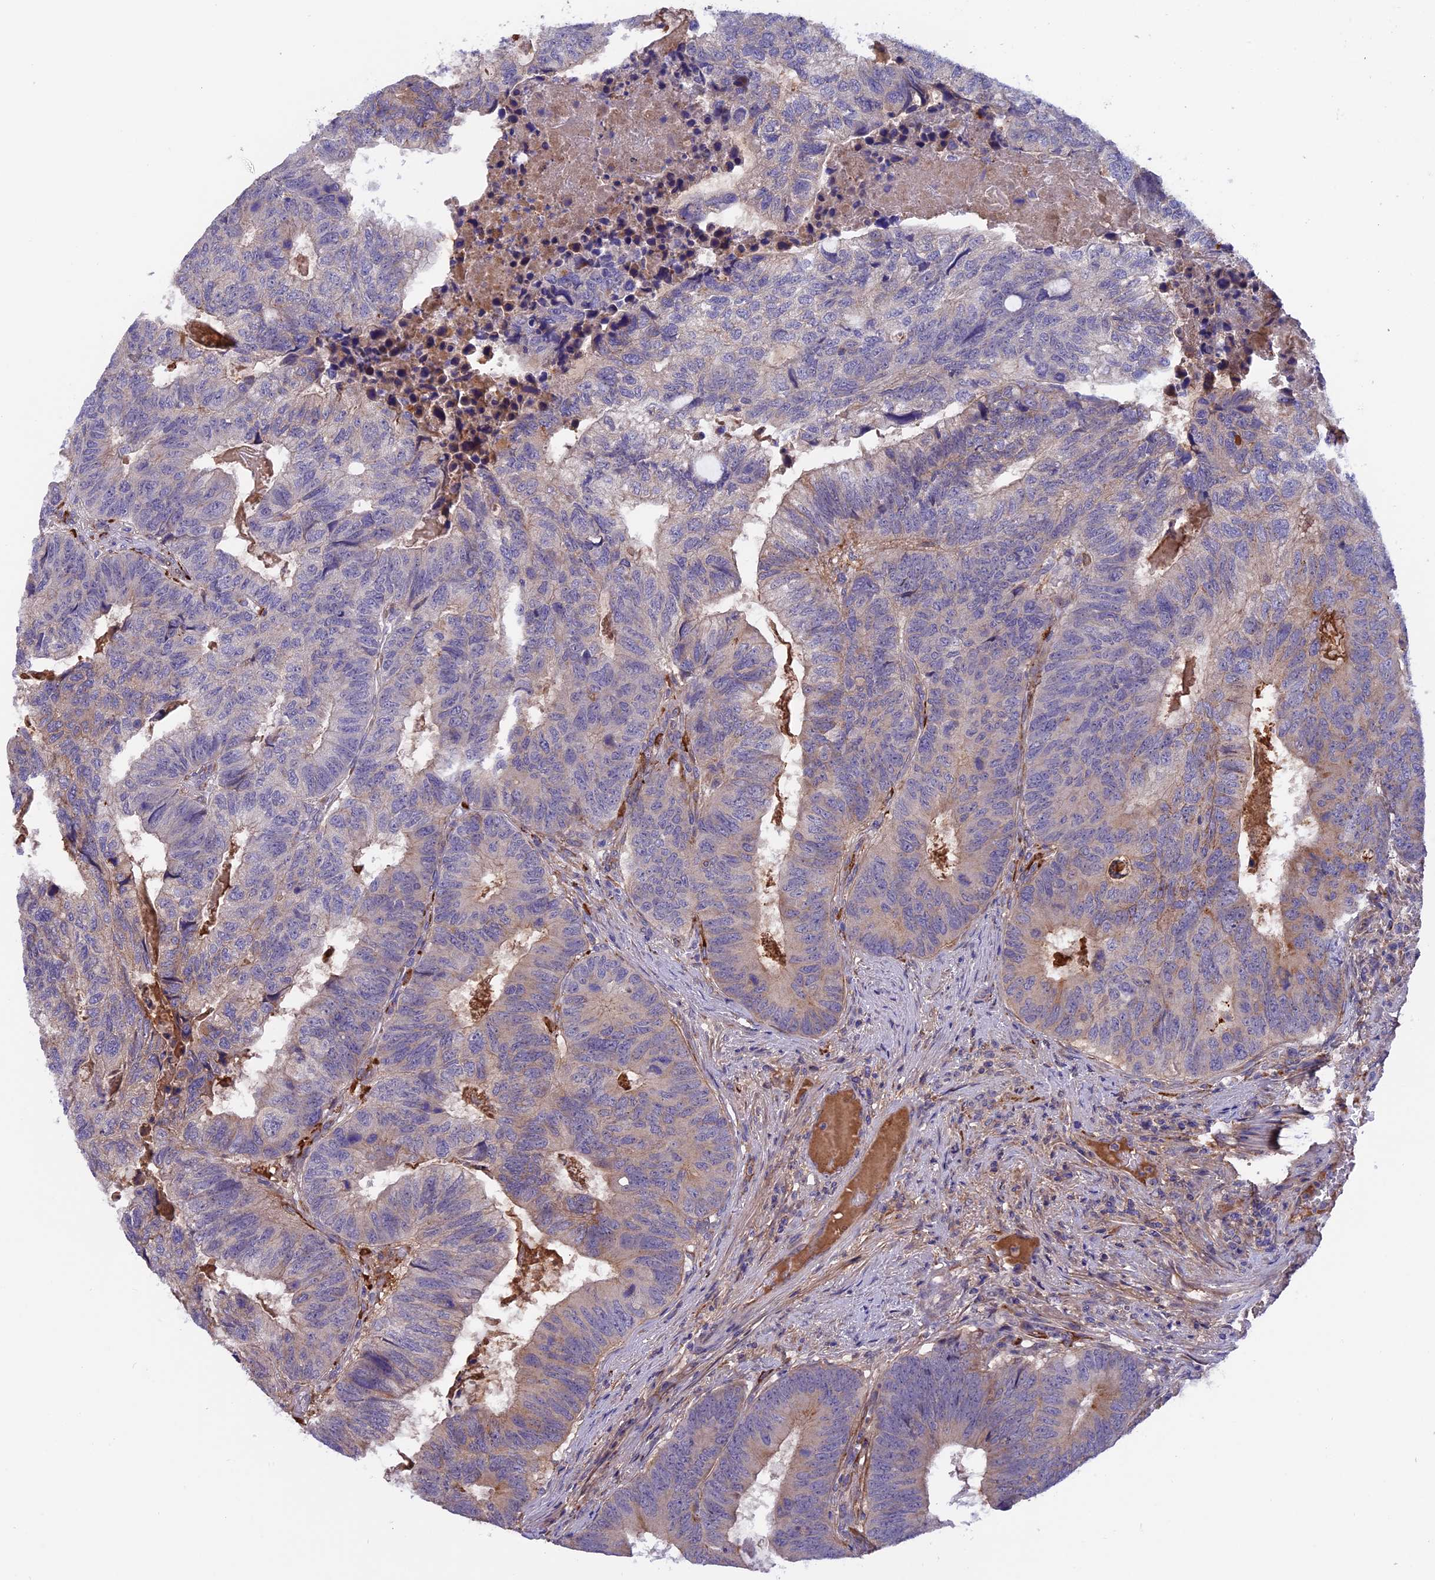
{"staining": {"intensity": "weak", "quantity": "<25%", "location": "cytoplasmic/membranous"}, "tissue": "colorectal cancer", "cell_type": "Tumor cells", "image_type": "cancer", "snomed": [{"axis": "morphology", "description": "Adenocarcinoma, NOS"}, {"axis": "topography", "description": "Colon"}], "caption": "This is an immunohistochemistry (IHC) histopathology image of human adenocarcinoma (colorectal). There is no expression in tumor cells.", "gene": "COL4A3", "patient": {"sex": "female", "age": 67}}